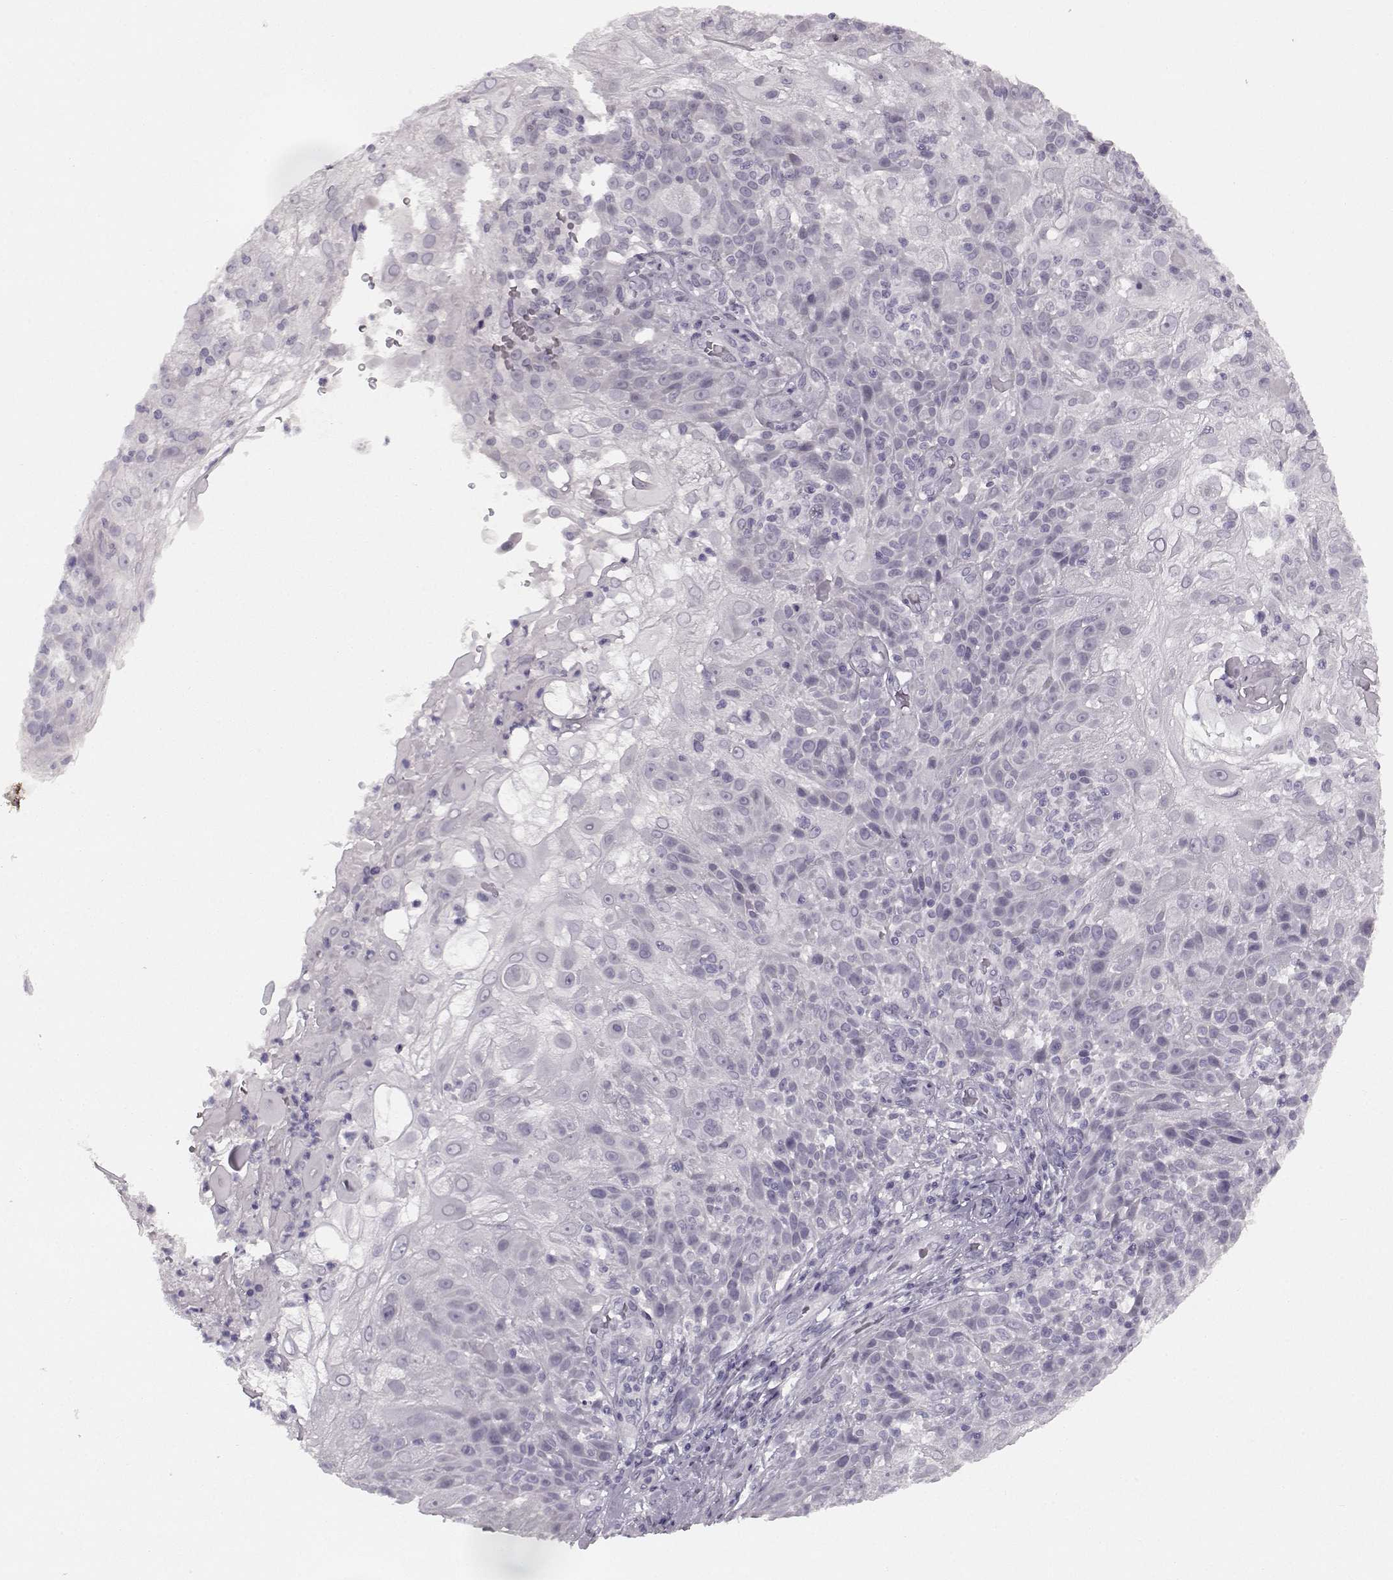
{"staining": {"intensity": "negative", "quantity": "none", "location": "none"}, "tissue": "skin cancer", "cell_type": "Tumor cells", "image_type": "cancer", "snomed": [{"axis": "morphology", "description": "Normal tissue, NOS"}, {"axis": "morphology", "description": "Squamous cell carcinoma, NOS"}, {"axis": "topography", "description": "Skin"}], "caption": "IHC of human skin cancer (squamous cell carcinoma) reveals no staining in tumor cells.", "gene": "SEMG2", "patient": {"sex": "female", "age": 83}}